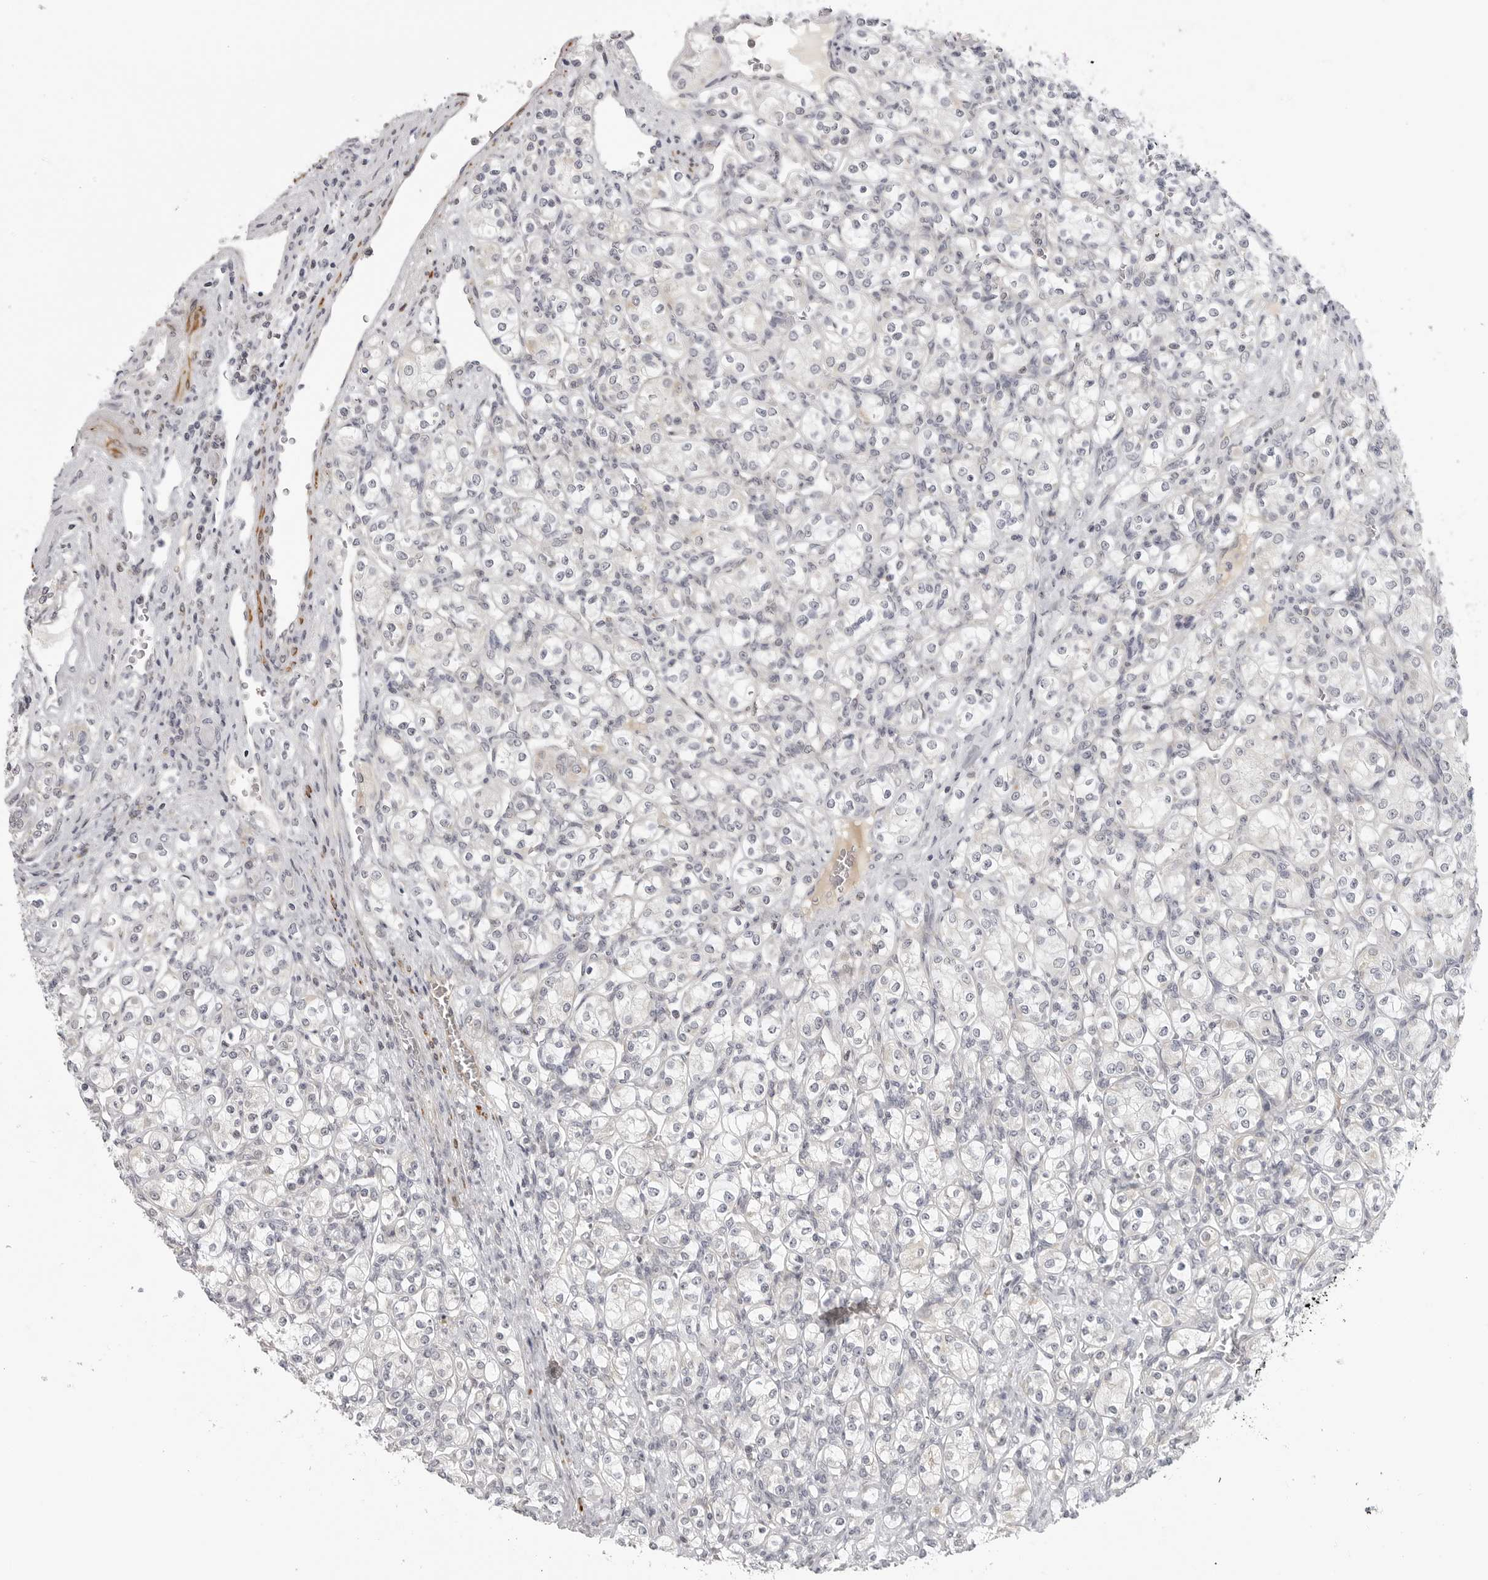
{"staining": {"intensity": "negative", "quantity": "none", "location": "none"}, "tissue": "renal cancer", "cell_type": "Tumor cells", "image_type": "cancer", "snomed": [{"axis": "morphology", "description": "Adenocarcinoma, NOS"}, {"axis": "topography", "description": "Kidney"}], "caption": "Renal adenocarcinoma was stained to show a protein in brown. There is no significant expression in tumor cells. (DAB (3,3'-diaminobenzidine) IHC with hematoxylin counter stain).", "gene": "MAP7D1", "patient": {"sex": "male", "age": 77}}